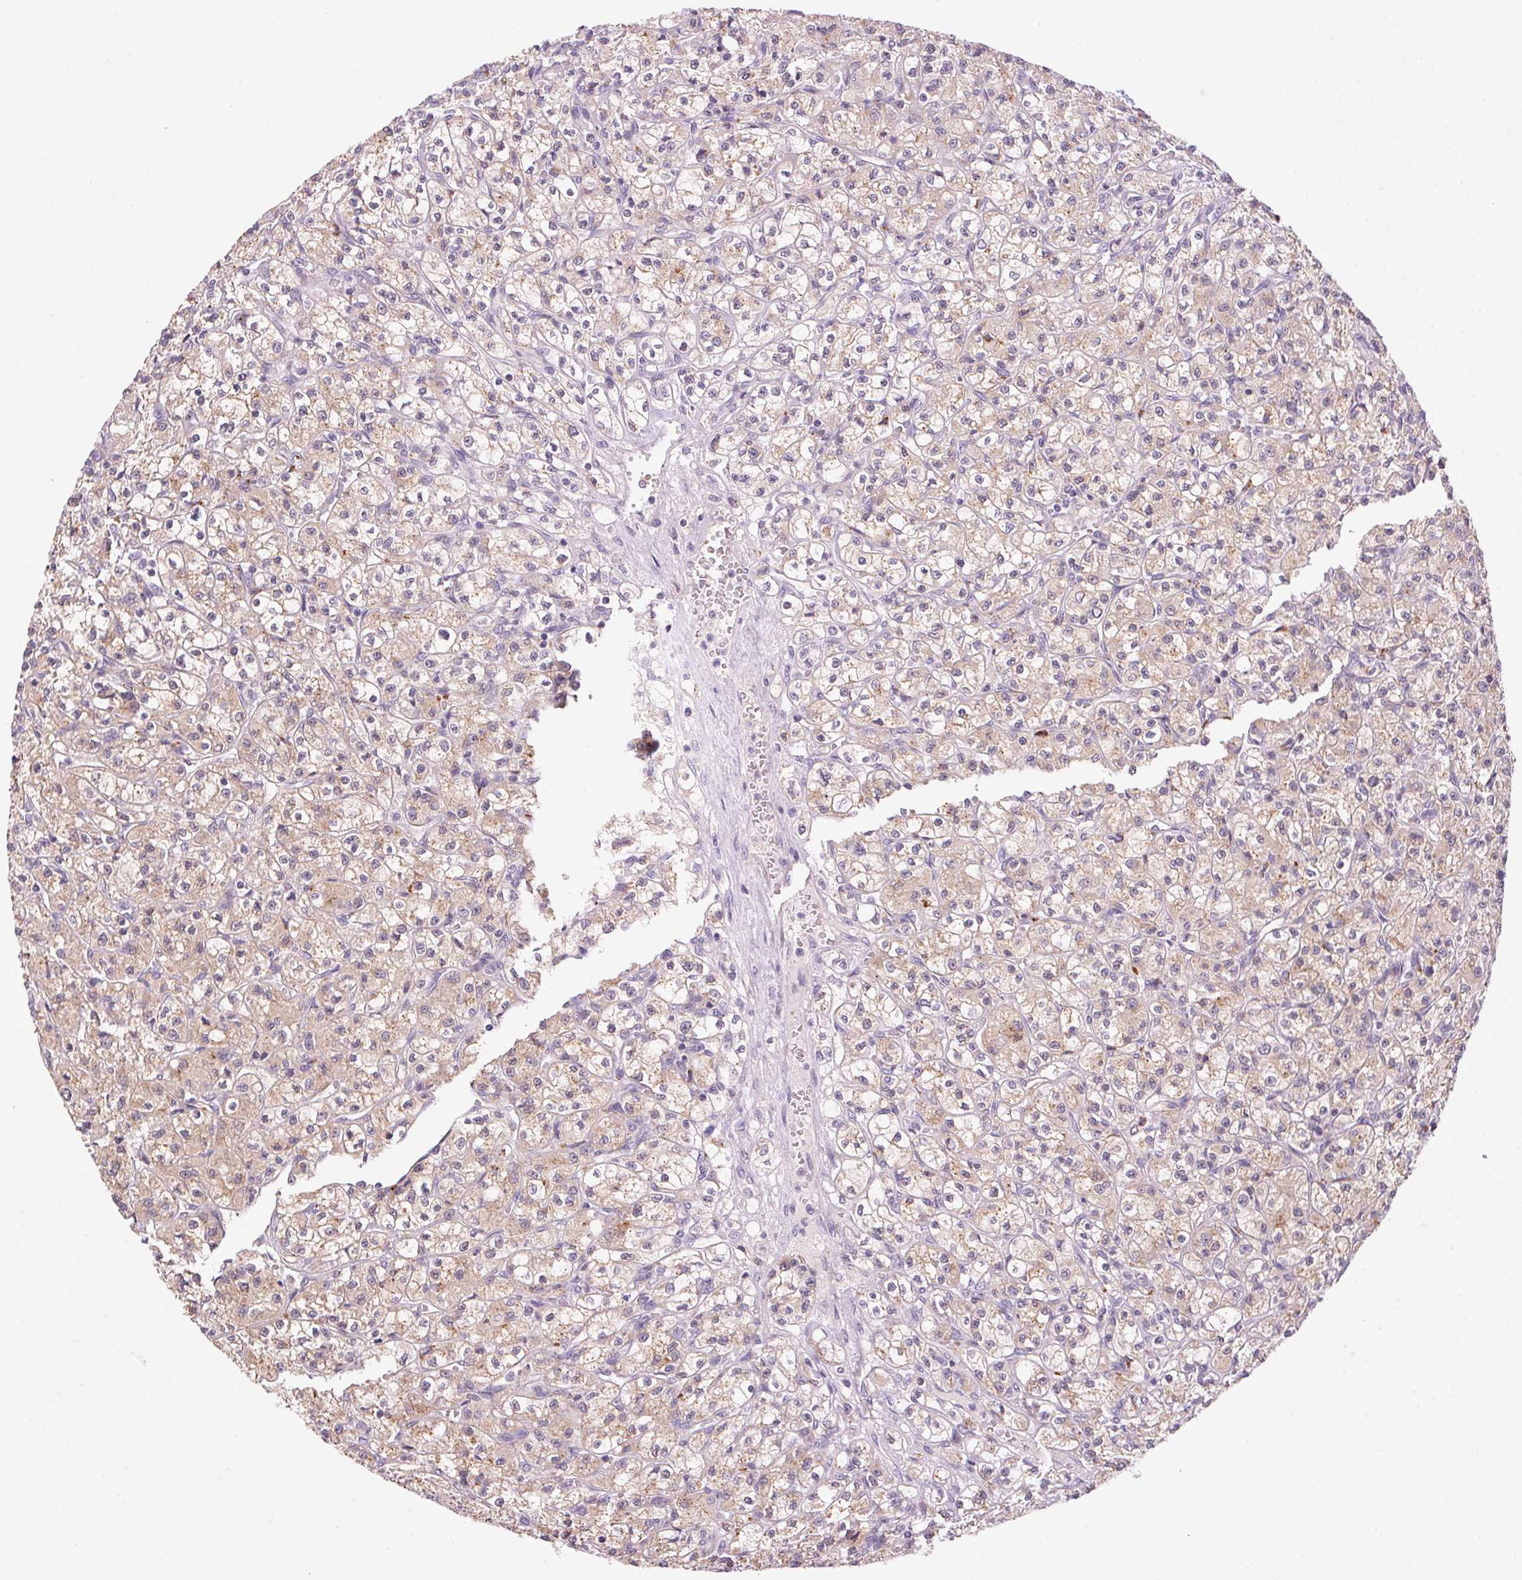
{"staining": {"intensity": "weak", "quantity": ">75%", "location": "cytoplasmic/membranous"}, "tissue": "renal cancer", "cell_type": "Tumor cells", "image_type": "cancer", "snomed": [{"axis": "morphology", "description": "Adenocarcinoma, NOS"}, {"axis": "topography", "description": "Kidney"}], "caption": "Human renal cancer stained for a protein (brown) shows weak cytoplasmic/membranous positive positivity in approximately >75% of tumor cells.", "gene": "ADH5", "patient": {"sex": "female", "age": 70}}